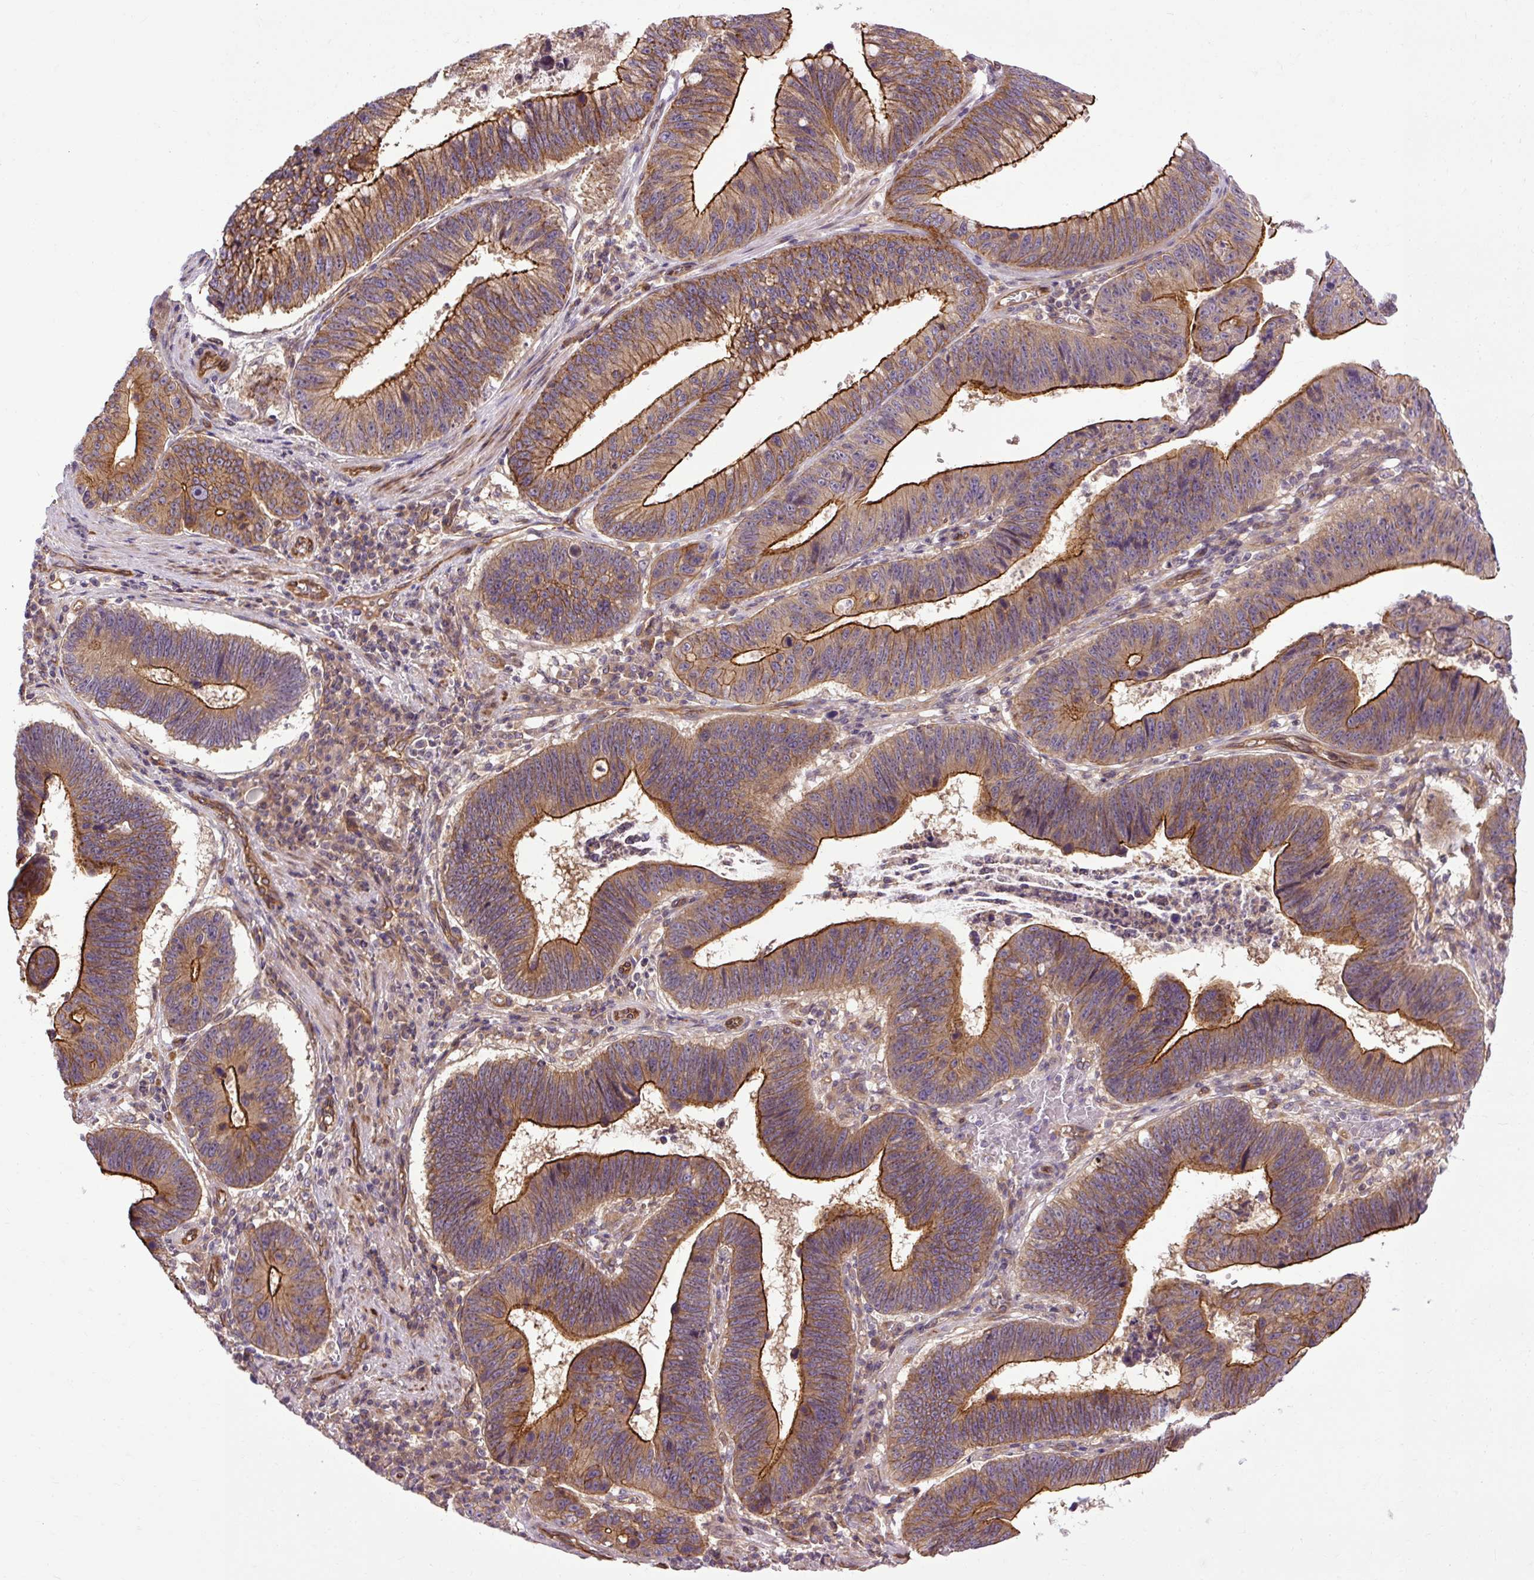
{"staining": {"intensity": "strong", "quantity": ">75%", "location": "cytoplasmic/membranous"}, "tissue": "stomach cancer", "cell_type": "Tumor cells", "image_type": "cancer", "snomed": [{"axis": "morphology", "description": "Adenocarcinoma, NOS"}, {"axis": "topography", "description": "Stomach"}], "caption": "High-magnification brightfield microscopy of stomach adenocarcinoma stained with DAB (brown) and counterstained with hematoxylin (blue). tumor cells exhibit strong cytoplasmic/membranous expression is appreciated in approximately>75% of cells.", "gene": "CCDC93", "patient": {"sex": "male", "age": 59}}